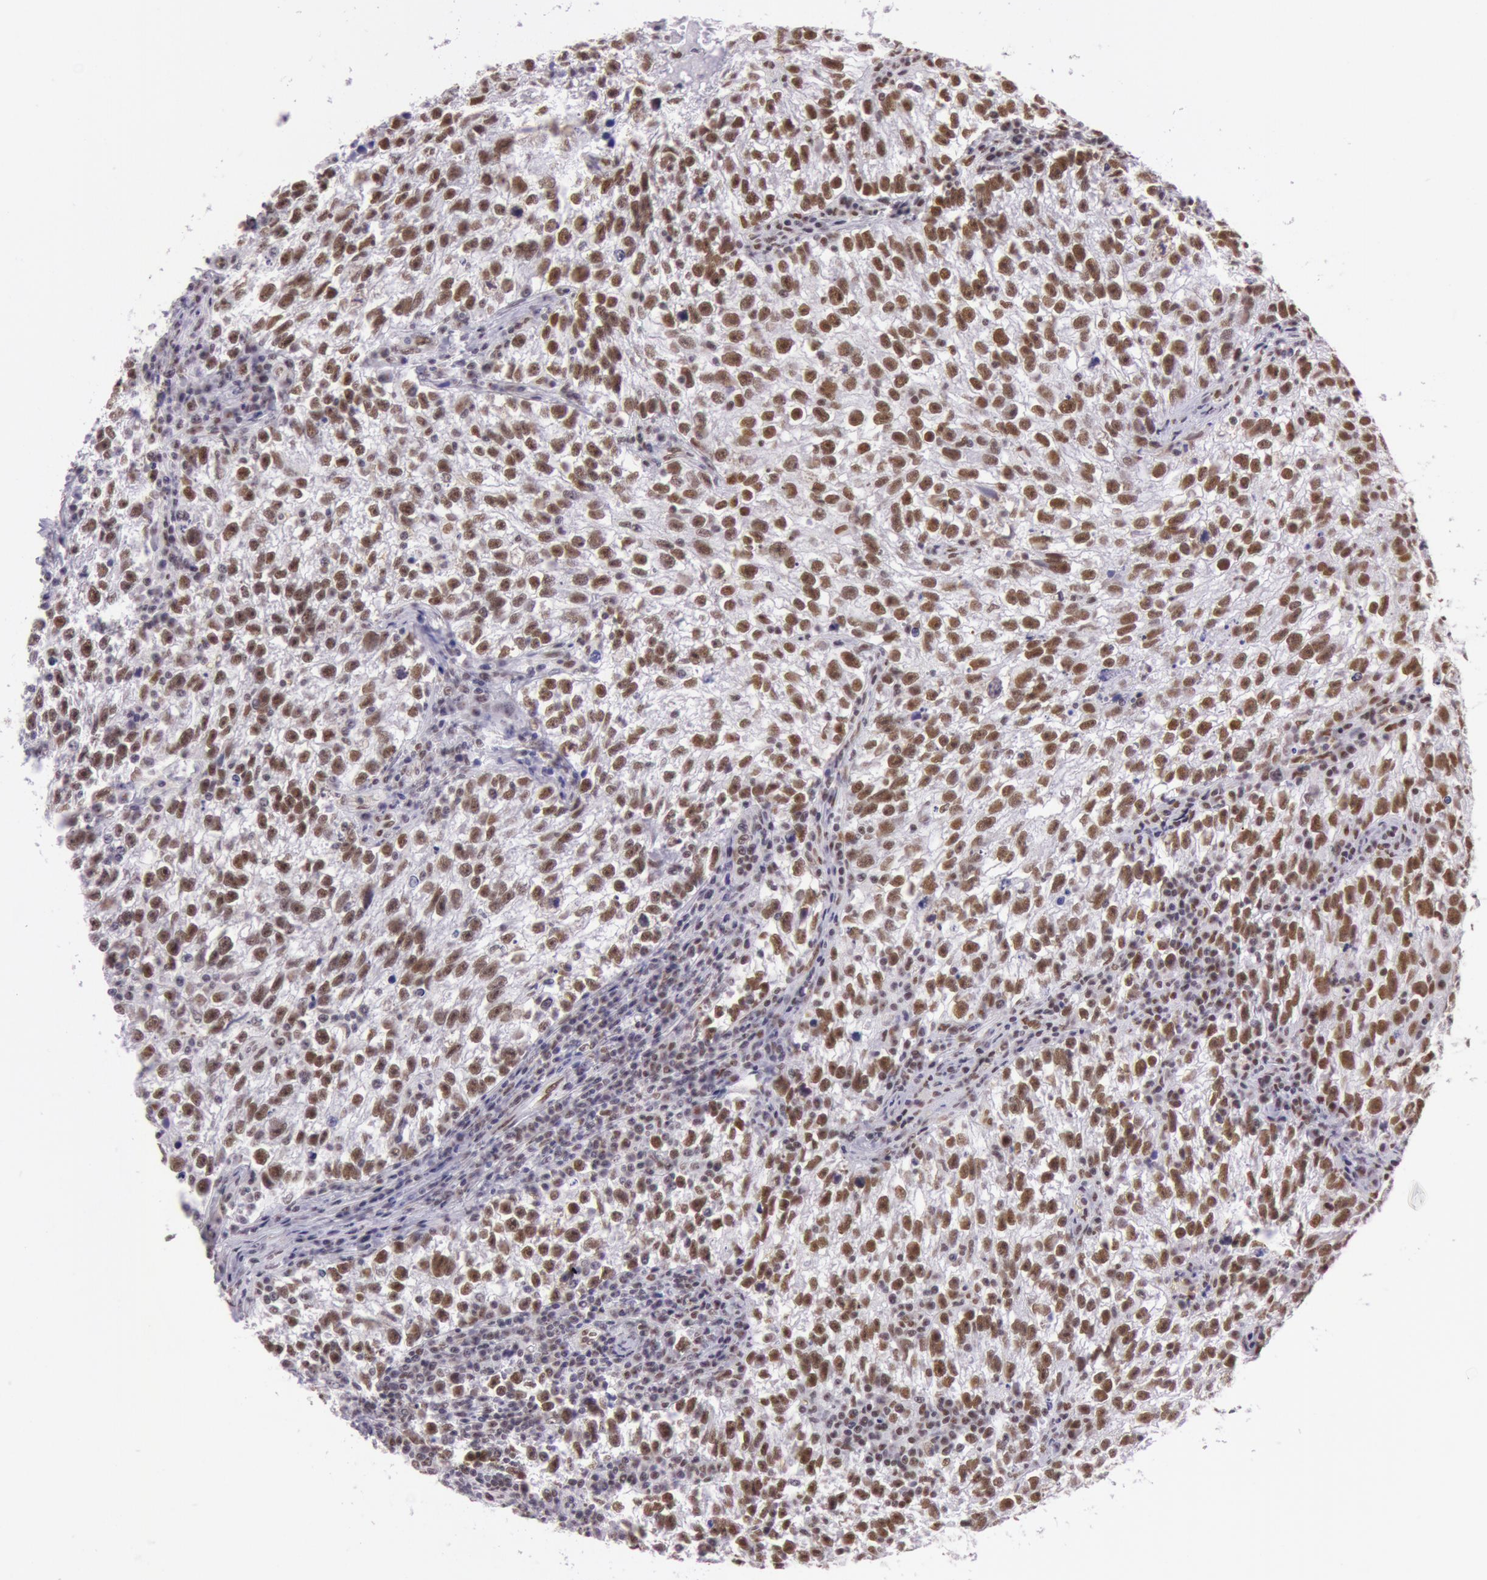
{"staining": {"intensity": "strong", "quantity": ">75%", "location": "nuclear"}, "tissue": "testis cancer", "cell_type": "Tumor cells", "image_type": "cancer", "snomed": [{"axis": "morphology", "description": "Seminoma, NOS"}, {"axis": "topography", "description": "Testis"}], "caption": "Immunohistochemical staining of testis seminoma exhibits high levels of strong nuclear protein expression in approximately >75% of tumor cells.", "gene": "NBN", "patient": {"sex": "male", "age": 38}}